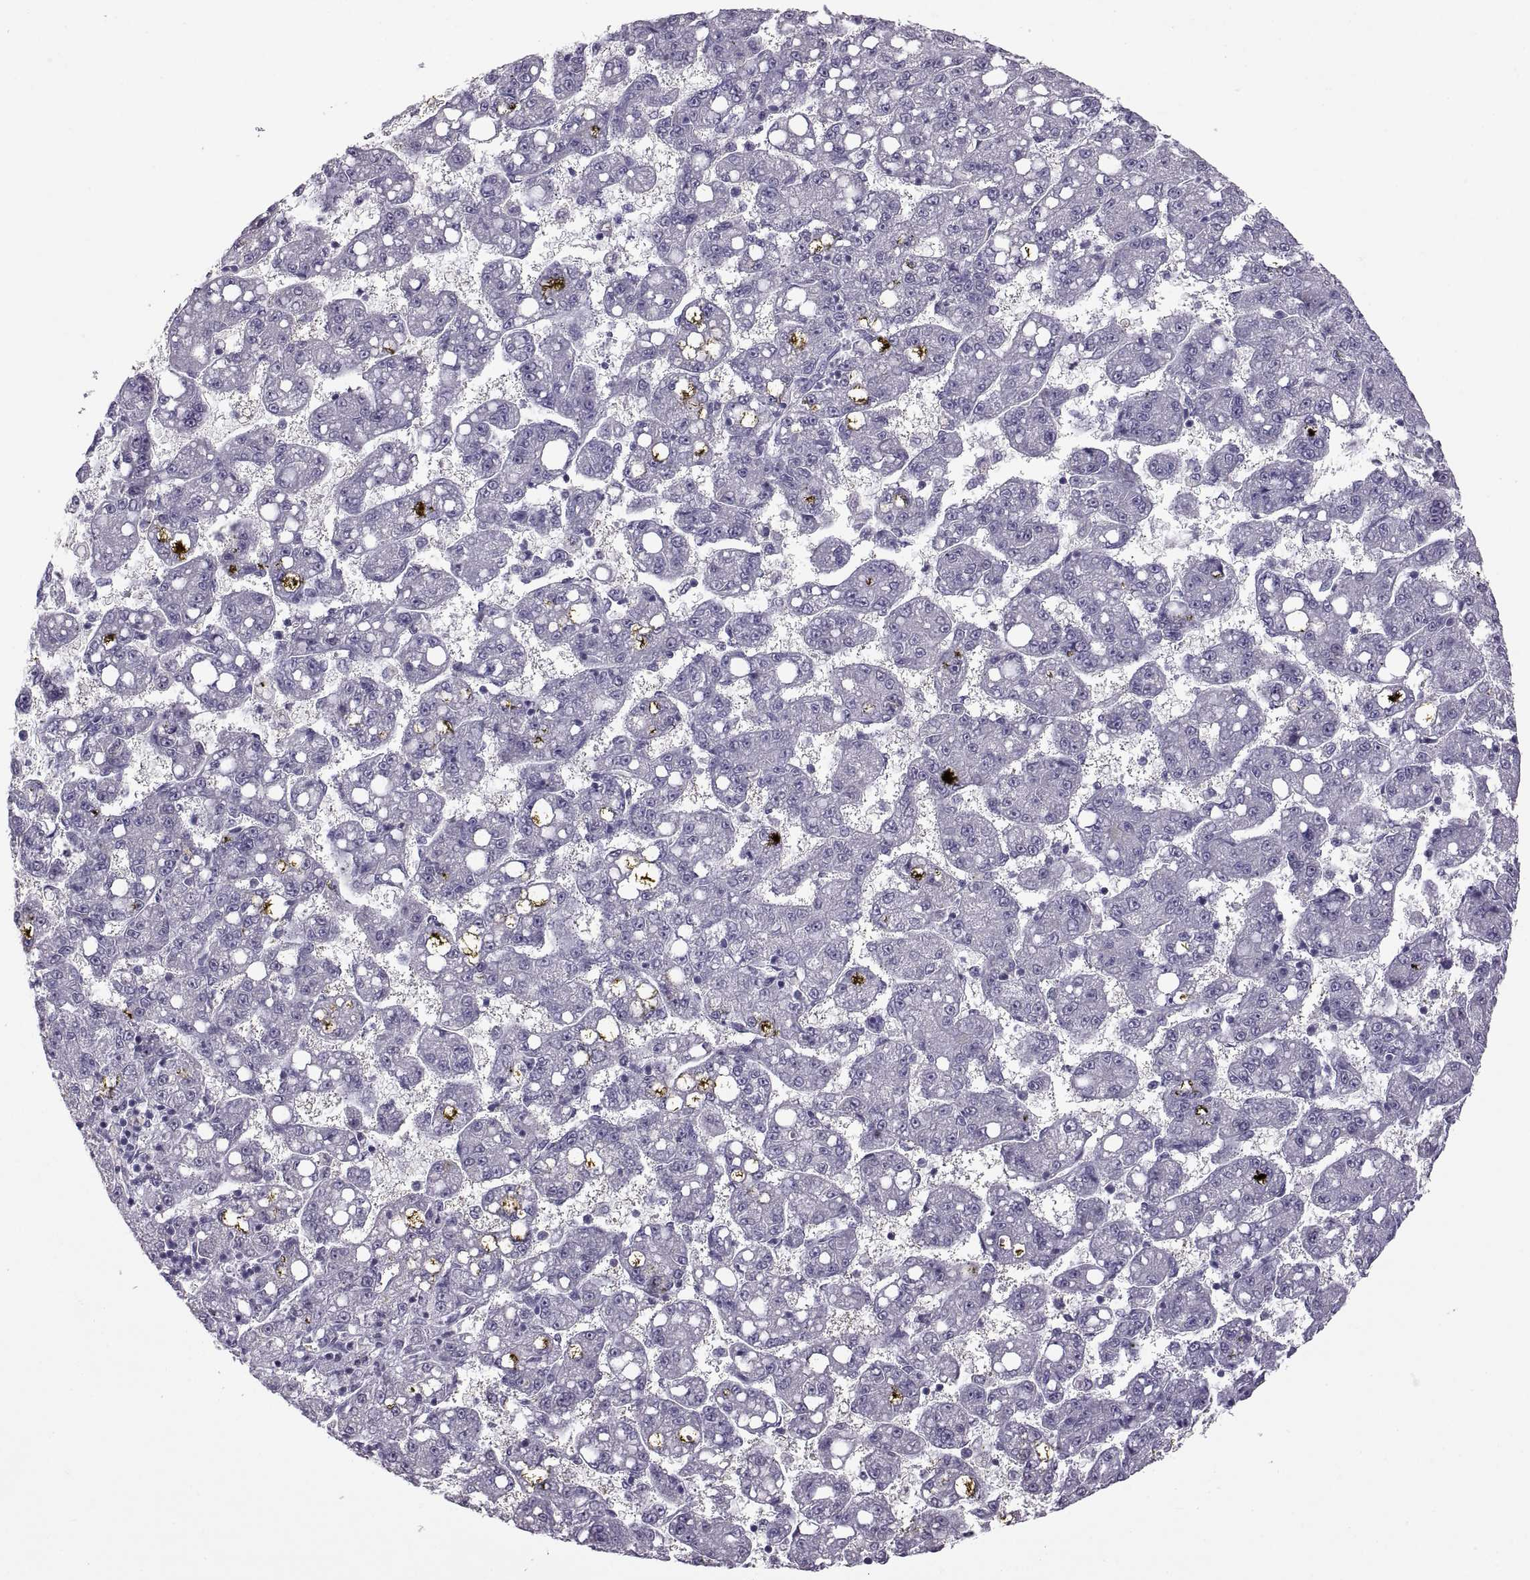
{"staining": {"intensity": "negative", "quantity": "none", "location": "none"}, "tissue": "liver cancer", "cell_type": "Tumor cells", "image_type": "cancer", "snomed": [{"axis": "morphology", "description": "Carcinoma, Hepatocellular, NOS"}, {"axis": "topography", "description": "Liver"}], "caption": "DAB (3,3'-diaminobenzidine) immunohistochemical staining of human liver cancer exhibits no significant staining in tumor cells.", "gene": "RDM1", "patient": {"sex": "female", "age": 65}}